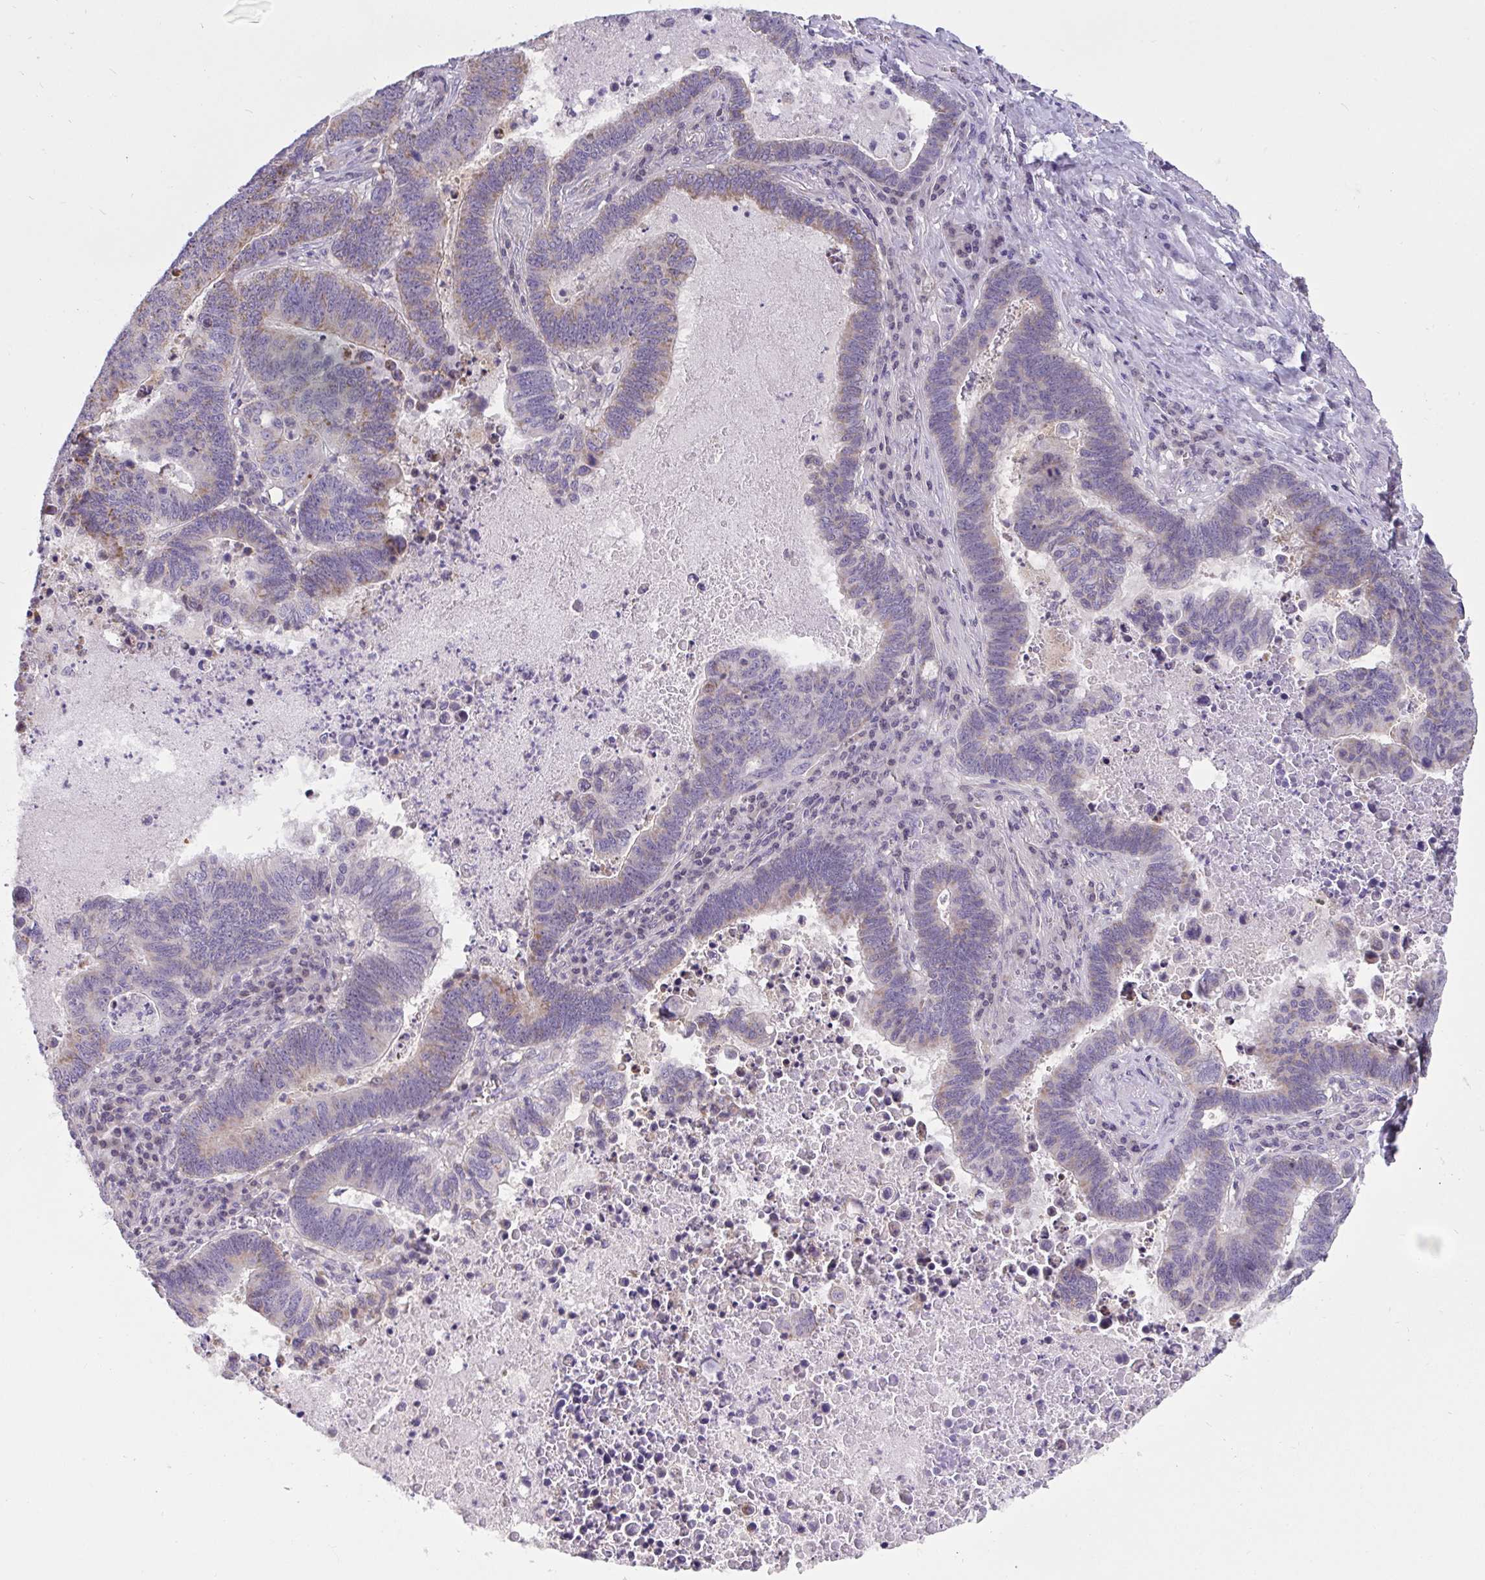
{"staining": {"intensity": "weak", "quantity": "25%-75%", "location": "cytoplasmic/membranous"}, "tissue": "lung cancer", "cell_type": "Tumor cells", "image_type": "cancer", "snomed": [{"axis": "morphology", "description": "Aneuploidy"}, {"axis": "morphology", "description": "Adenocarcinoma, NOS"}, {"axis": "morphology", "description": "Adenocarcinoma primary or metastatic"}, {"axis": "topography", "description": "Lung"}], "caption": "Lung cancer (adenocarcinoma primary or metastatic) stained with a brown dye demonstrates weak cytoplasmic/membranous positive positivity in approximately 25%-75% of tumor cells.", "gene": "SEMA6B", "patient": {"sex": "female", "age": 75}}